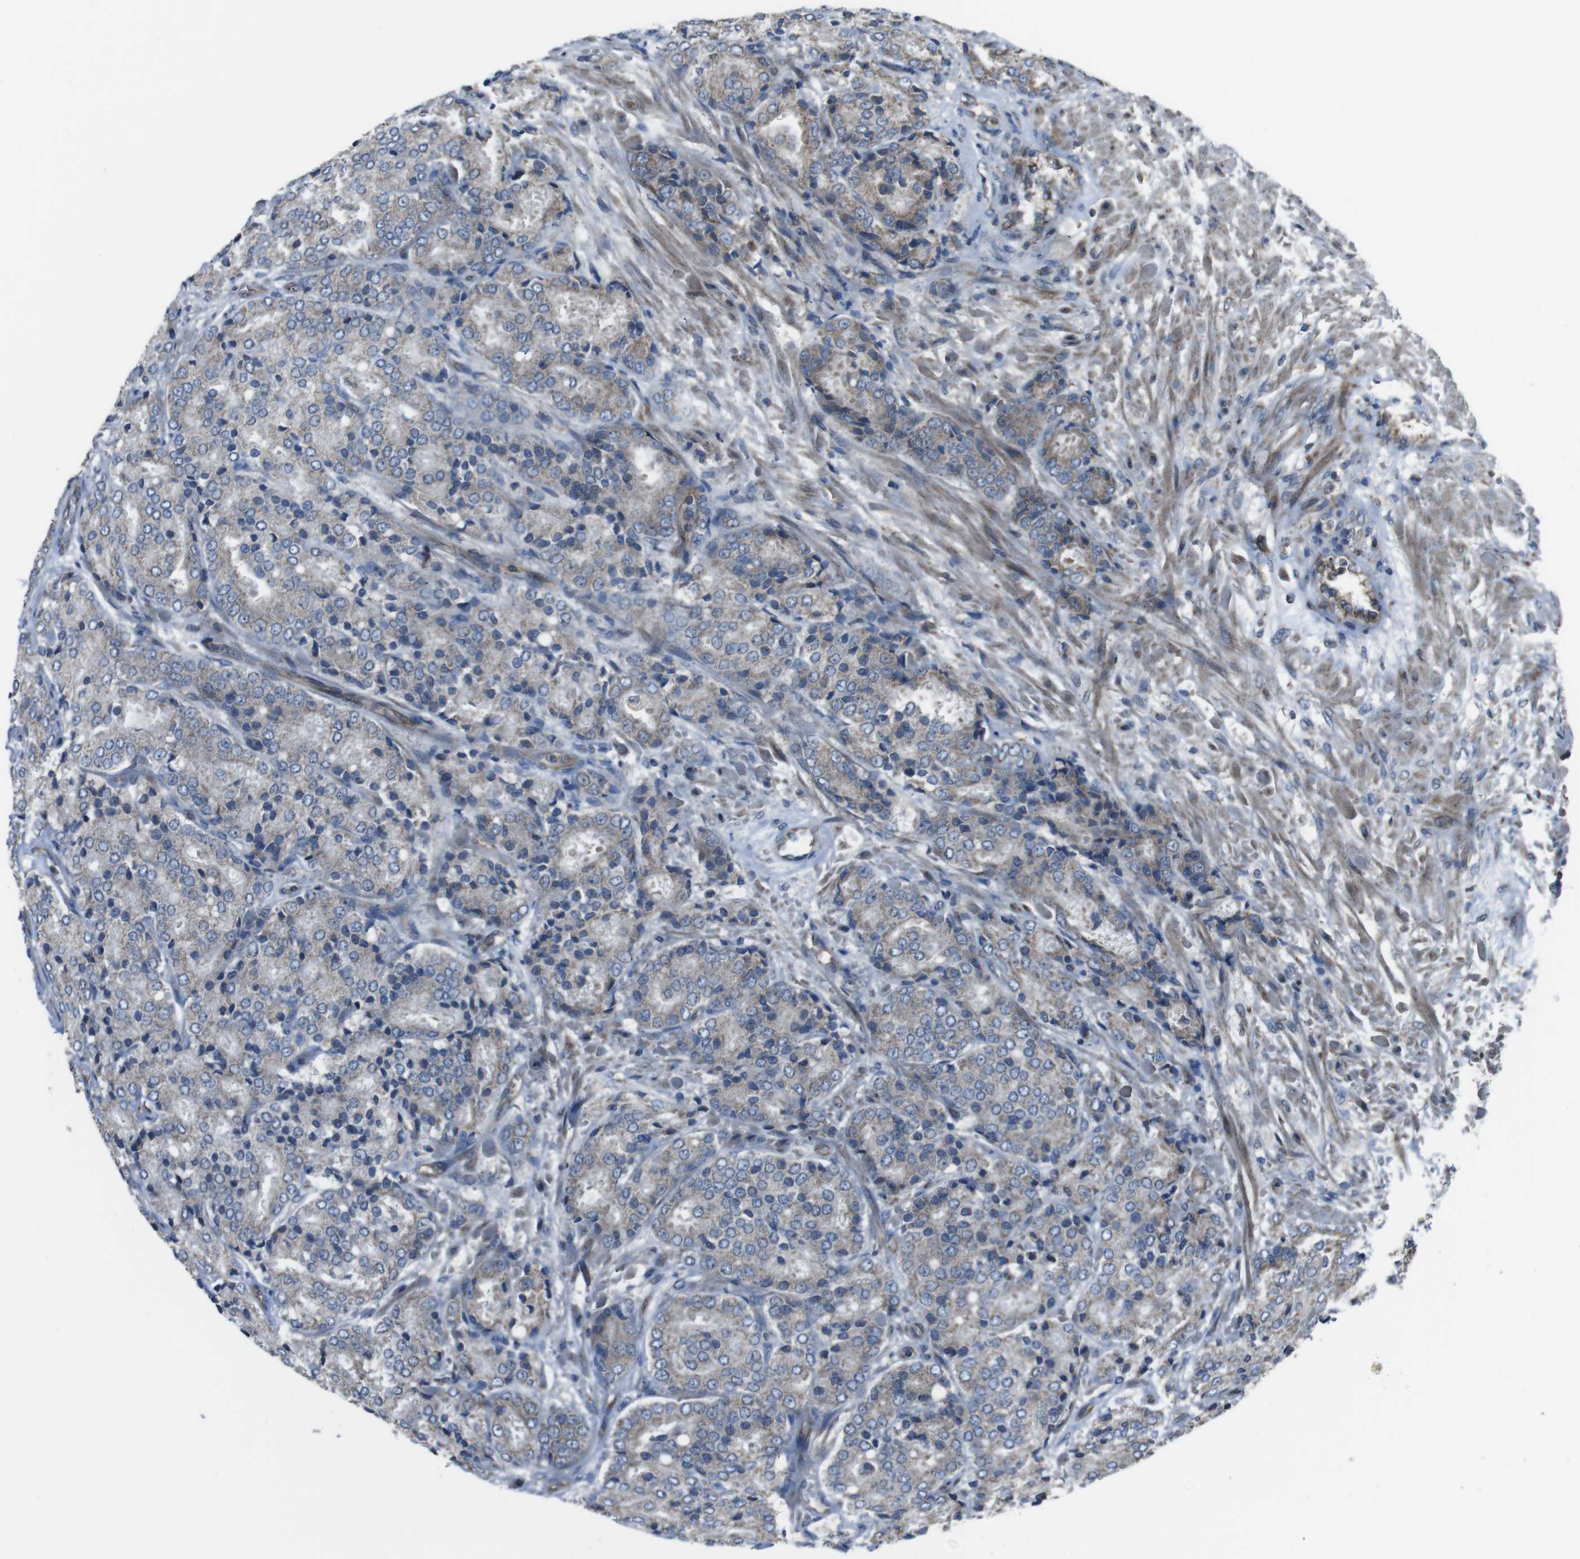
{"staining": {"intensity": "weak", "quantity": "25%-75%", "location": "cytoplasmic/membranous"}, "tissue": "prostate cancer", "cell_type": "Tumor cells", "image_type": "cancer", "snomed": [{"axis": "morphology", "description": "Adenocarcinoma, High grade"}, {"axis": "topography", "description": "Prostate"}], "caption": "An IHC micrograph of neoplastic tissue is shown. Protein staining in brown shows weak cytoplasmic/membranous positivity in prostate high-grade adenocarcinoma within tumor cells. Nuclei are stained in blue.", "gene": "GIMAP8", "patient": {"sex": "male", "age": 65}}